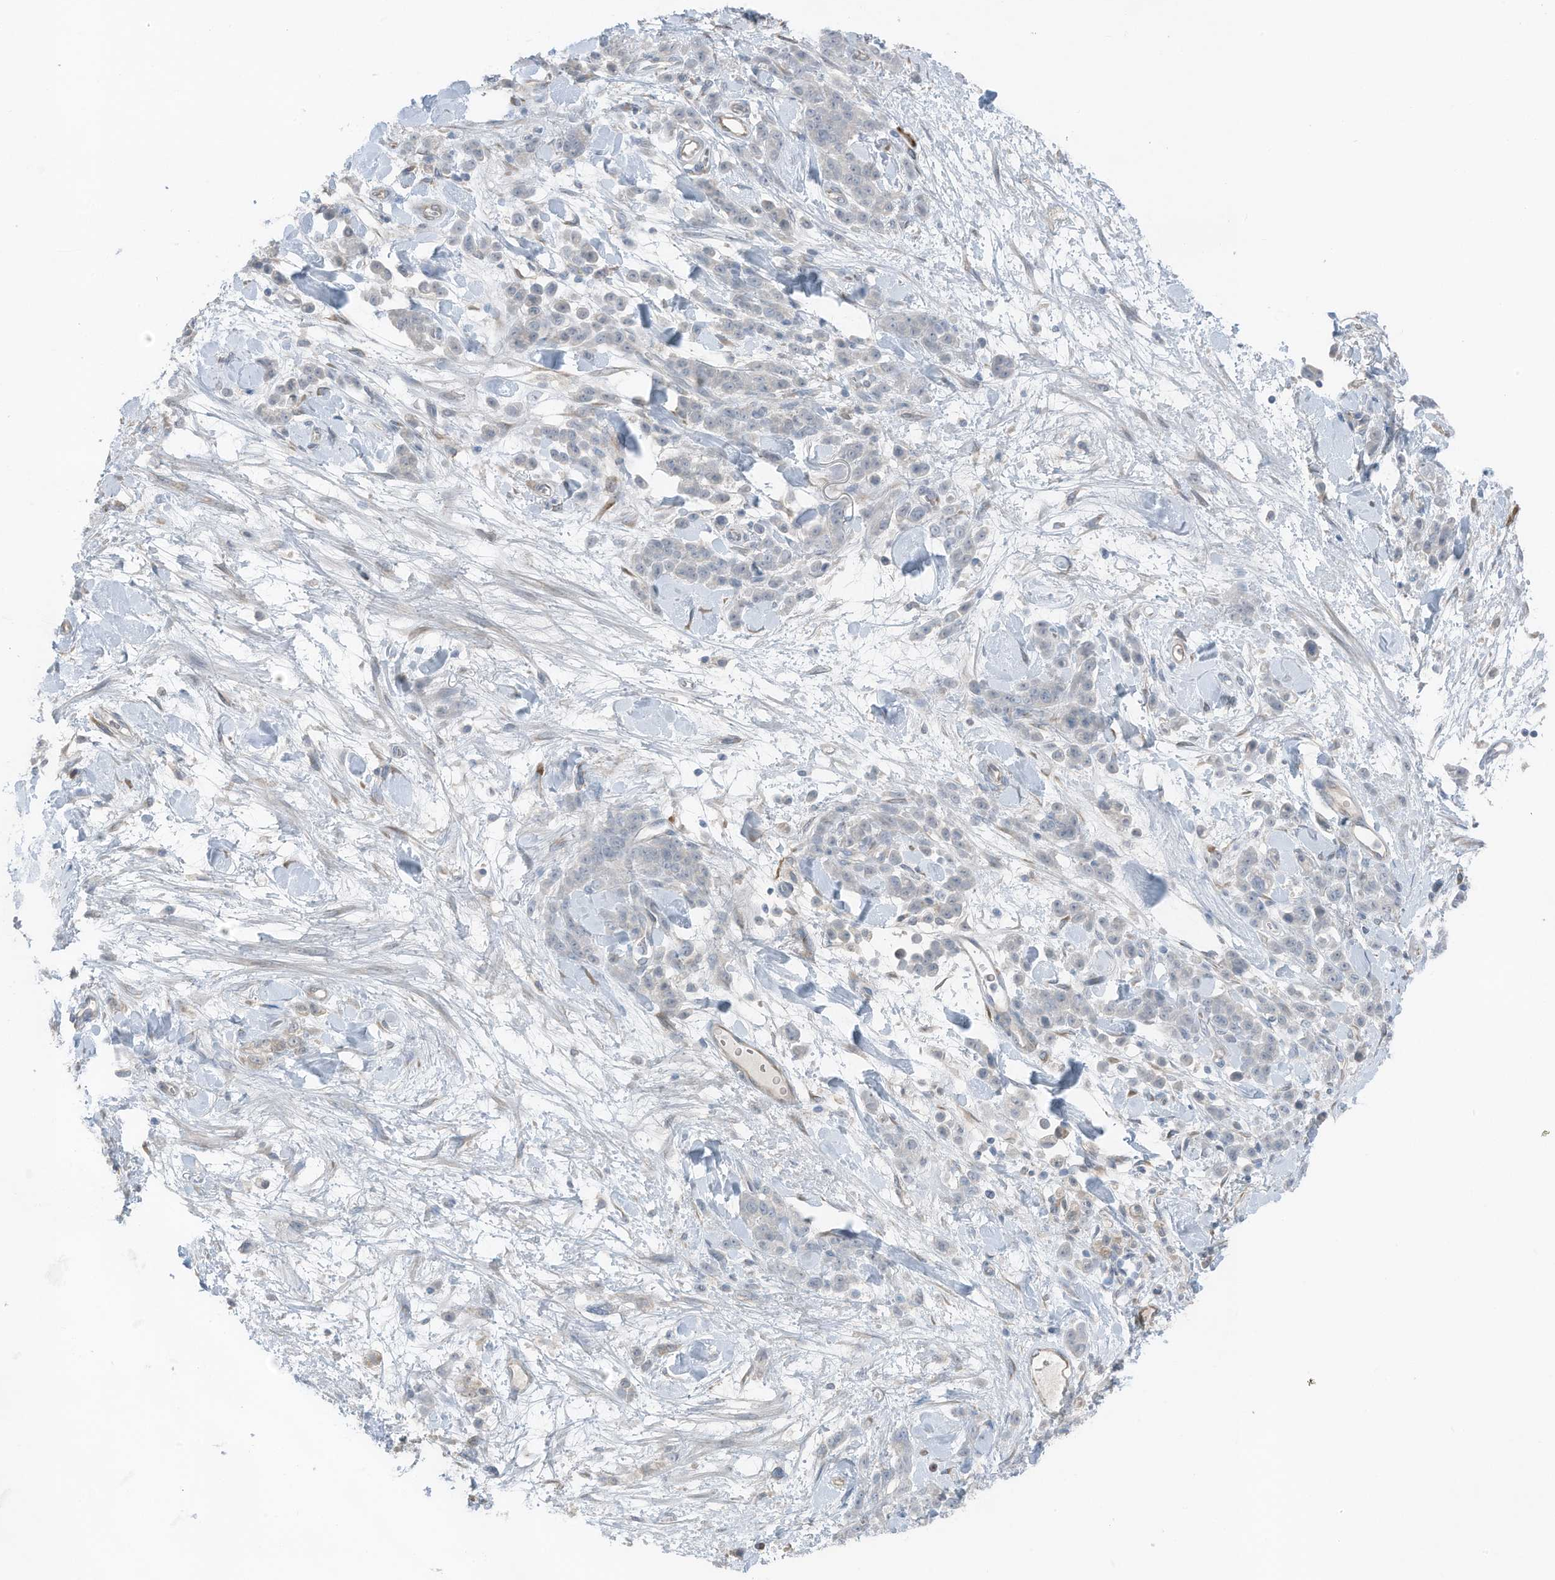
{"staining": {"intensity": "negative", "quantity": "none", "location": "none"}, "tissue": "stomach cancer", "cell_type": "Tumor cells", "image_type": "cancer", "snomed": [{"axis": "morphology", "description": "Normal tissue, NOS"}, {"axis": "morphology", "description": "Adenocarcinoma, NOS"}, {"axis": "topography", "description": "Stomach"}], "caption": "A histopathology image of human stomach cancer (adenocarcinoma) is negative for staining in tumor cells. The staining was performed using DAB to visualize the protein expression in brown, while the nuclei were stained in blue with hematoxylin (Magnification: 20x).", "gene": "ARHGEF33", "patient": {"sex": "male", "age": 82}}